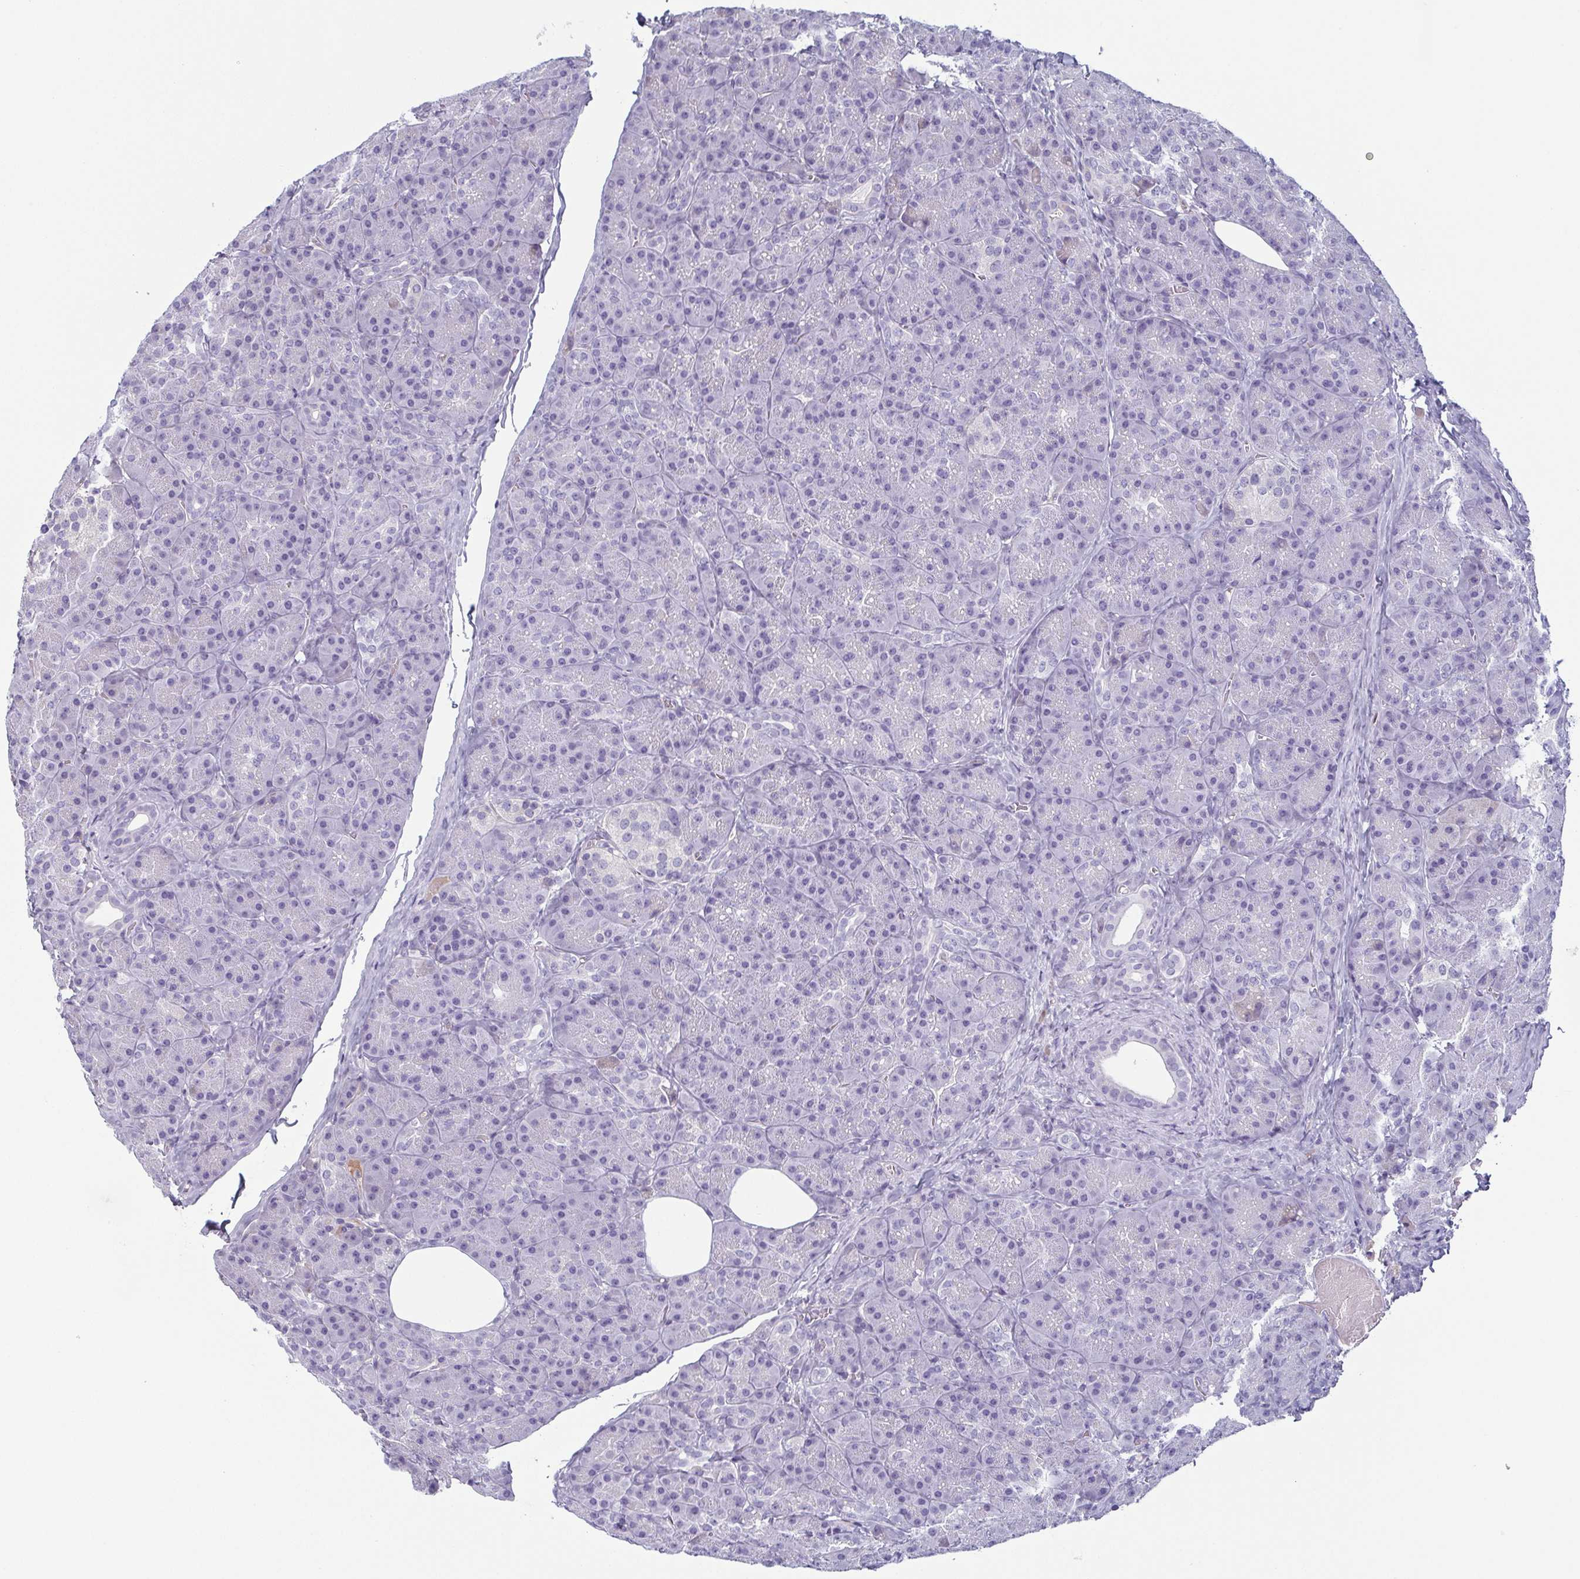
{"staining": {"intensity": "negative", "quantity": "none", "location": "none"}, "tissue": "pancreas", "cell_type": "Exocrine glandular cells", "image_type": "normal", "snomed": [{"axis": "morphology", "description": "Normal tissue, NOS"}, {"axis": "topography", "description": "Pancreas"}], "caption": "High magnification brightfield microscopy of normal pancreas stained with DAB (brown) and counterstained with hematoxylin (blue): exocrine glandular cells show no significant positivity.", "gene": "ECM1", "patient": {"sex": "male", "age": 57}}